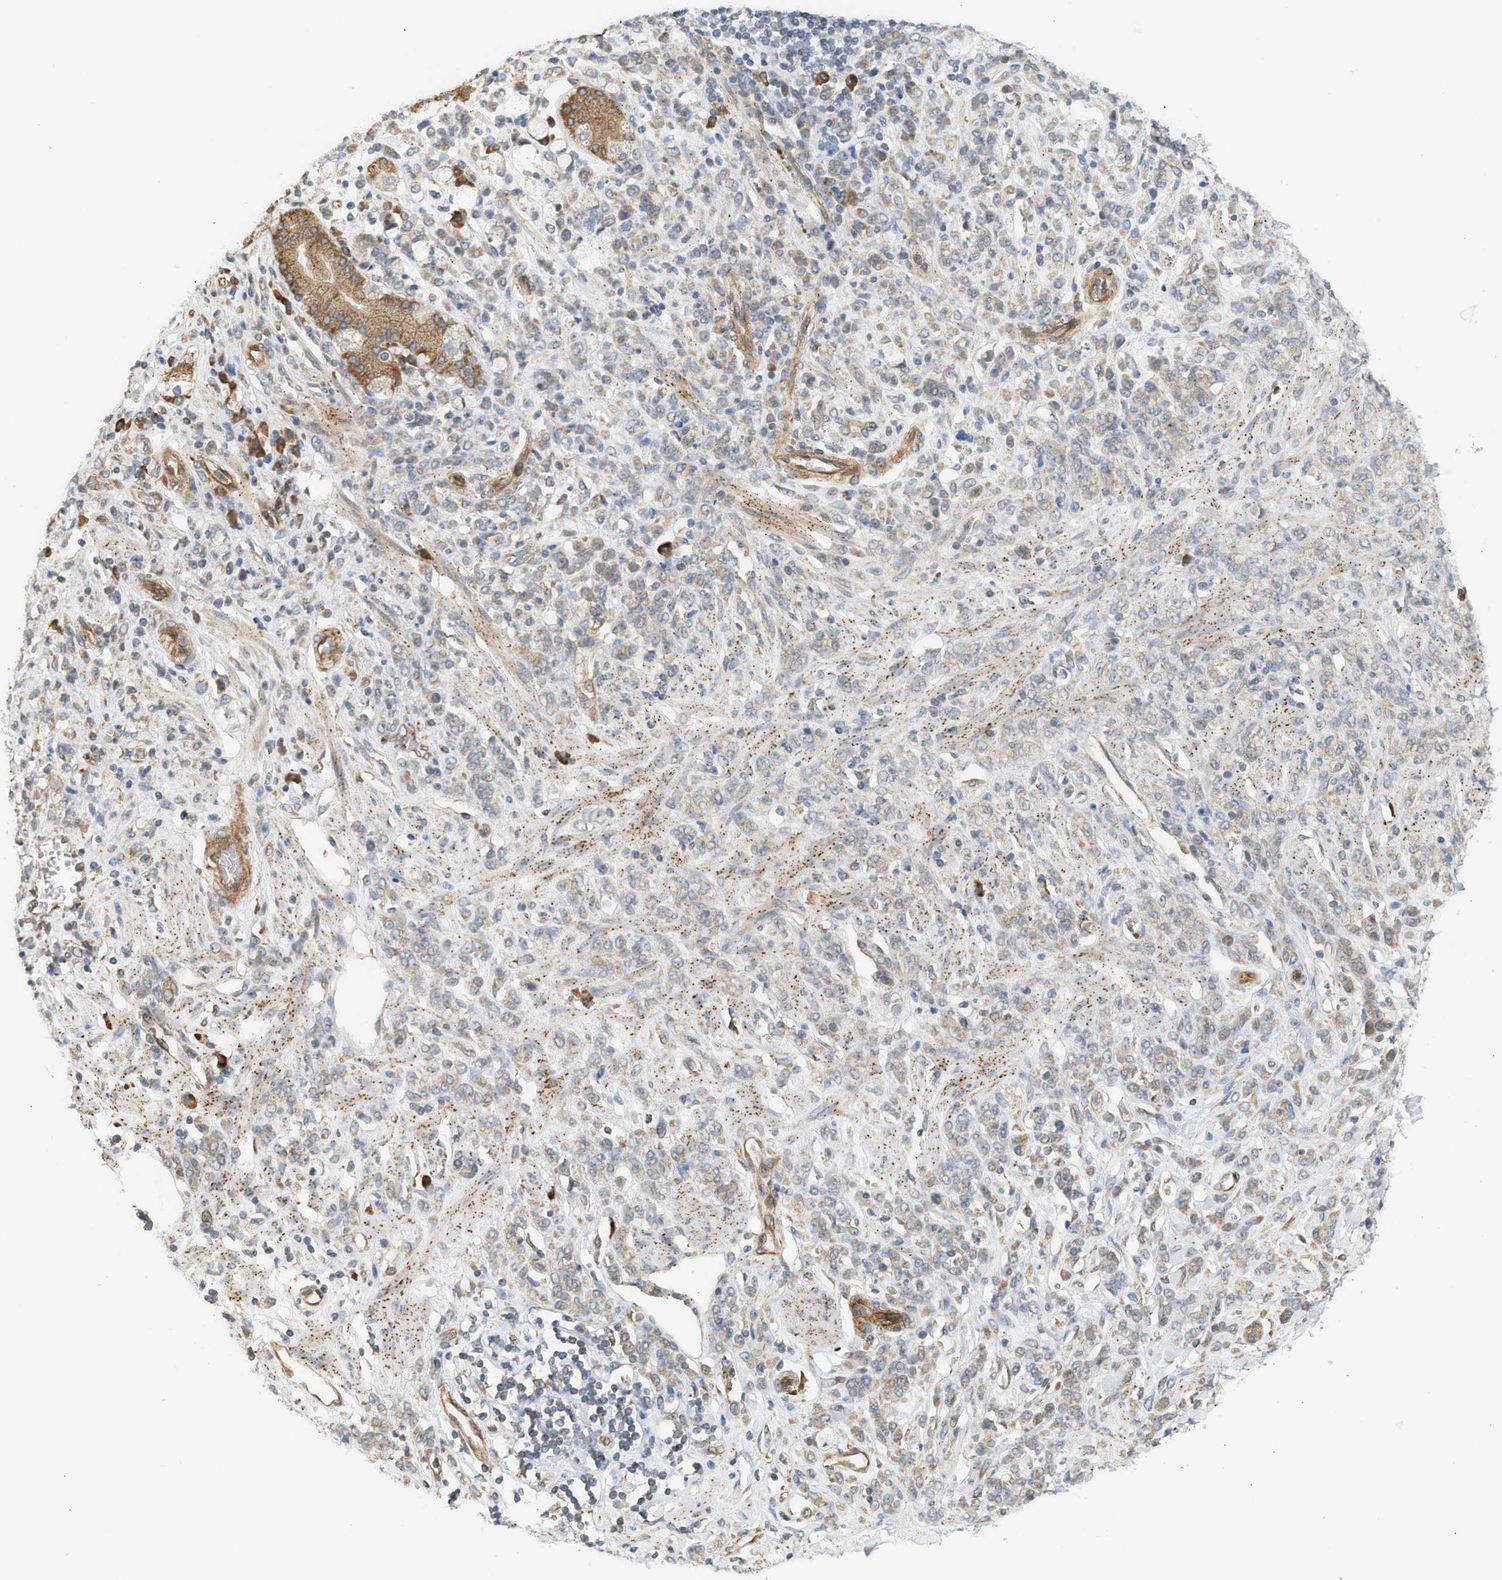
{"staining": {"intensity": "weak", "quantity": ">75%", "location": "cytoplasmic/membranous"}, "tissue": "stomach cancer", "cell_type": "Tumor cells", "image_type": "cancer", "snomed": [{"axis": "morphology", "description": "Normal tissue, NOS"}, {"axis": "morphology", "description": "Adenocarcinoma, NOS"}, {"axis": "topography", "description": "Stomach"}], "caption": "Stomach cancer stained with immunohistochemistry (IHC) demonstrates weak cytoplasmic/membranous positivity in approximately >75% of tumor cells.", "gene": "SVOP", "patient": {"sex": "male", "age": 82}}